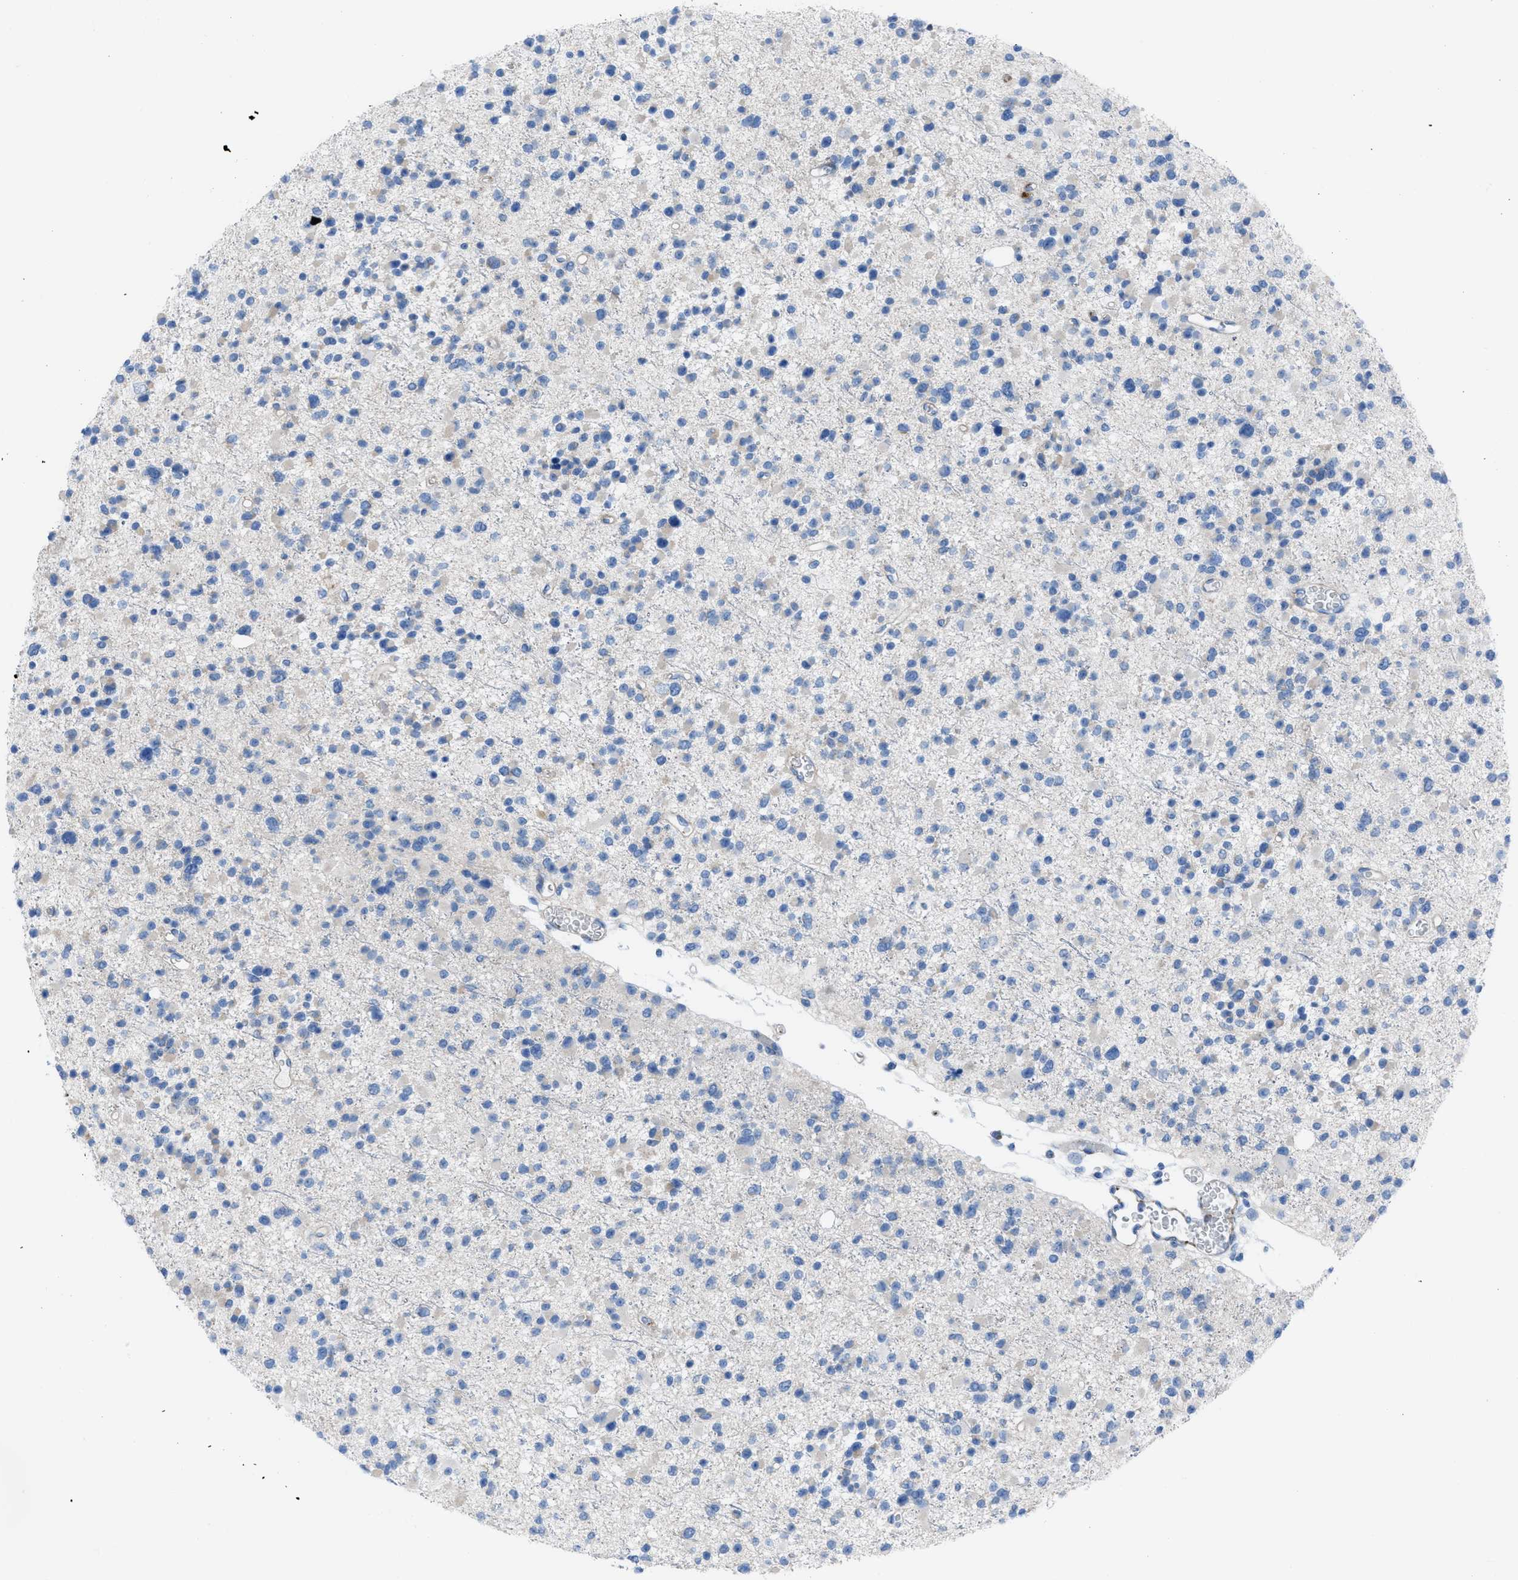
{"staining": {"intensity": "negative", "quantity": "none", "location": "none"}, "tissue": "glioma", "cell_type": "Tumor cells", "image_type": "cancer", "snomed": [{"axis": "morphology", "description": "Glioma, malignant, Low grade"}, {"axis": "topography", "description": "Brain"}], "caption": "Photomicrograph shows no protein staining in tumor cells of malignant glioma (low-grade) tissue.", "gene": "KCNH7", "patient": {"sex": "female", "age": 22}}